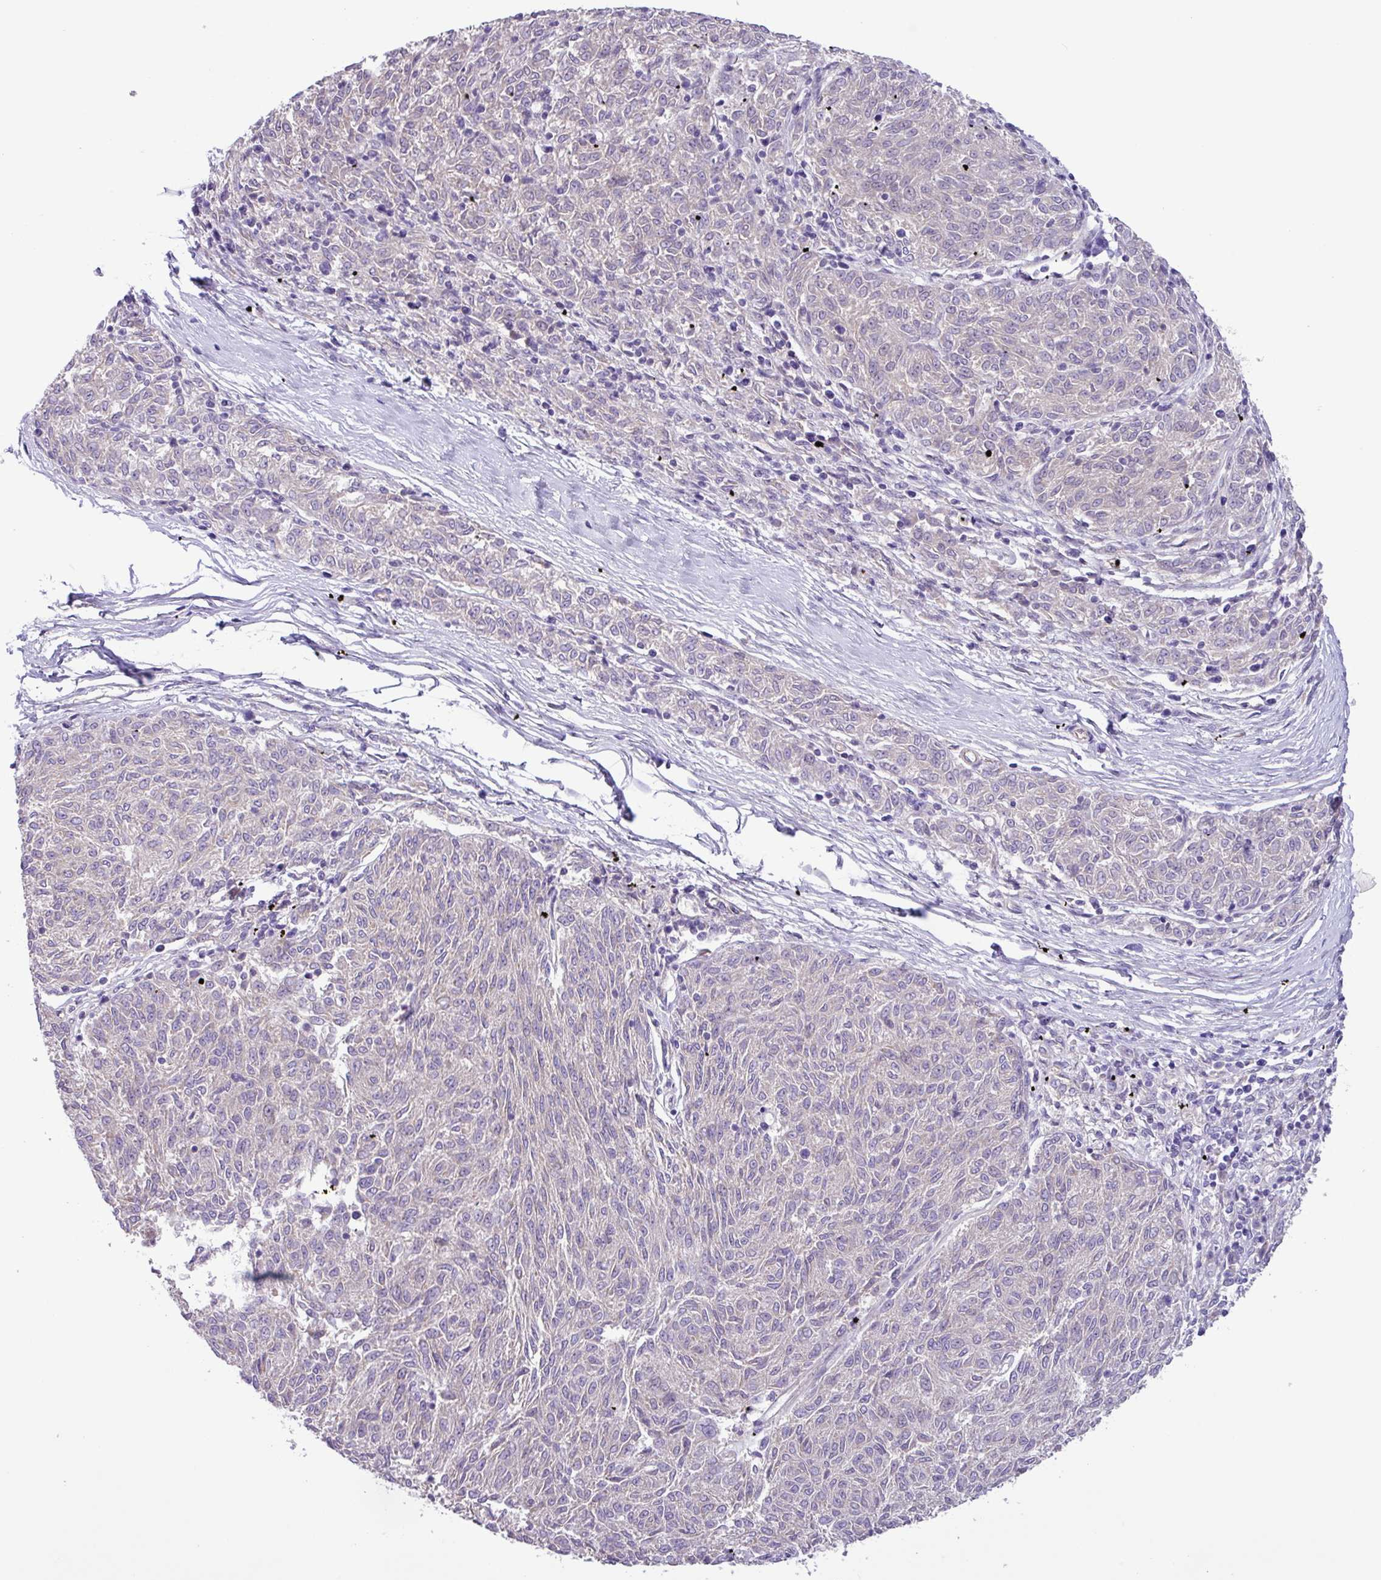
{"staining": {"intensity": "negative", "quantity": "none", "location": "none"}, "tissue": "melanoma", "cell_type": "Tumor cells", "image_type": "cancer", "snomed": [{"axis": "morphology", "description": "Malignant melanoma, NOS"}, {"axis": "topography", "description": "Skin"}], "caption": "Micrograph shows no significant protein staining in tumor cells of melanoma.", "gene": "MRM2", "patient": {"sex": "female", "age": 72}}